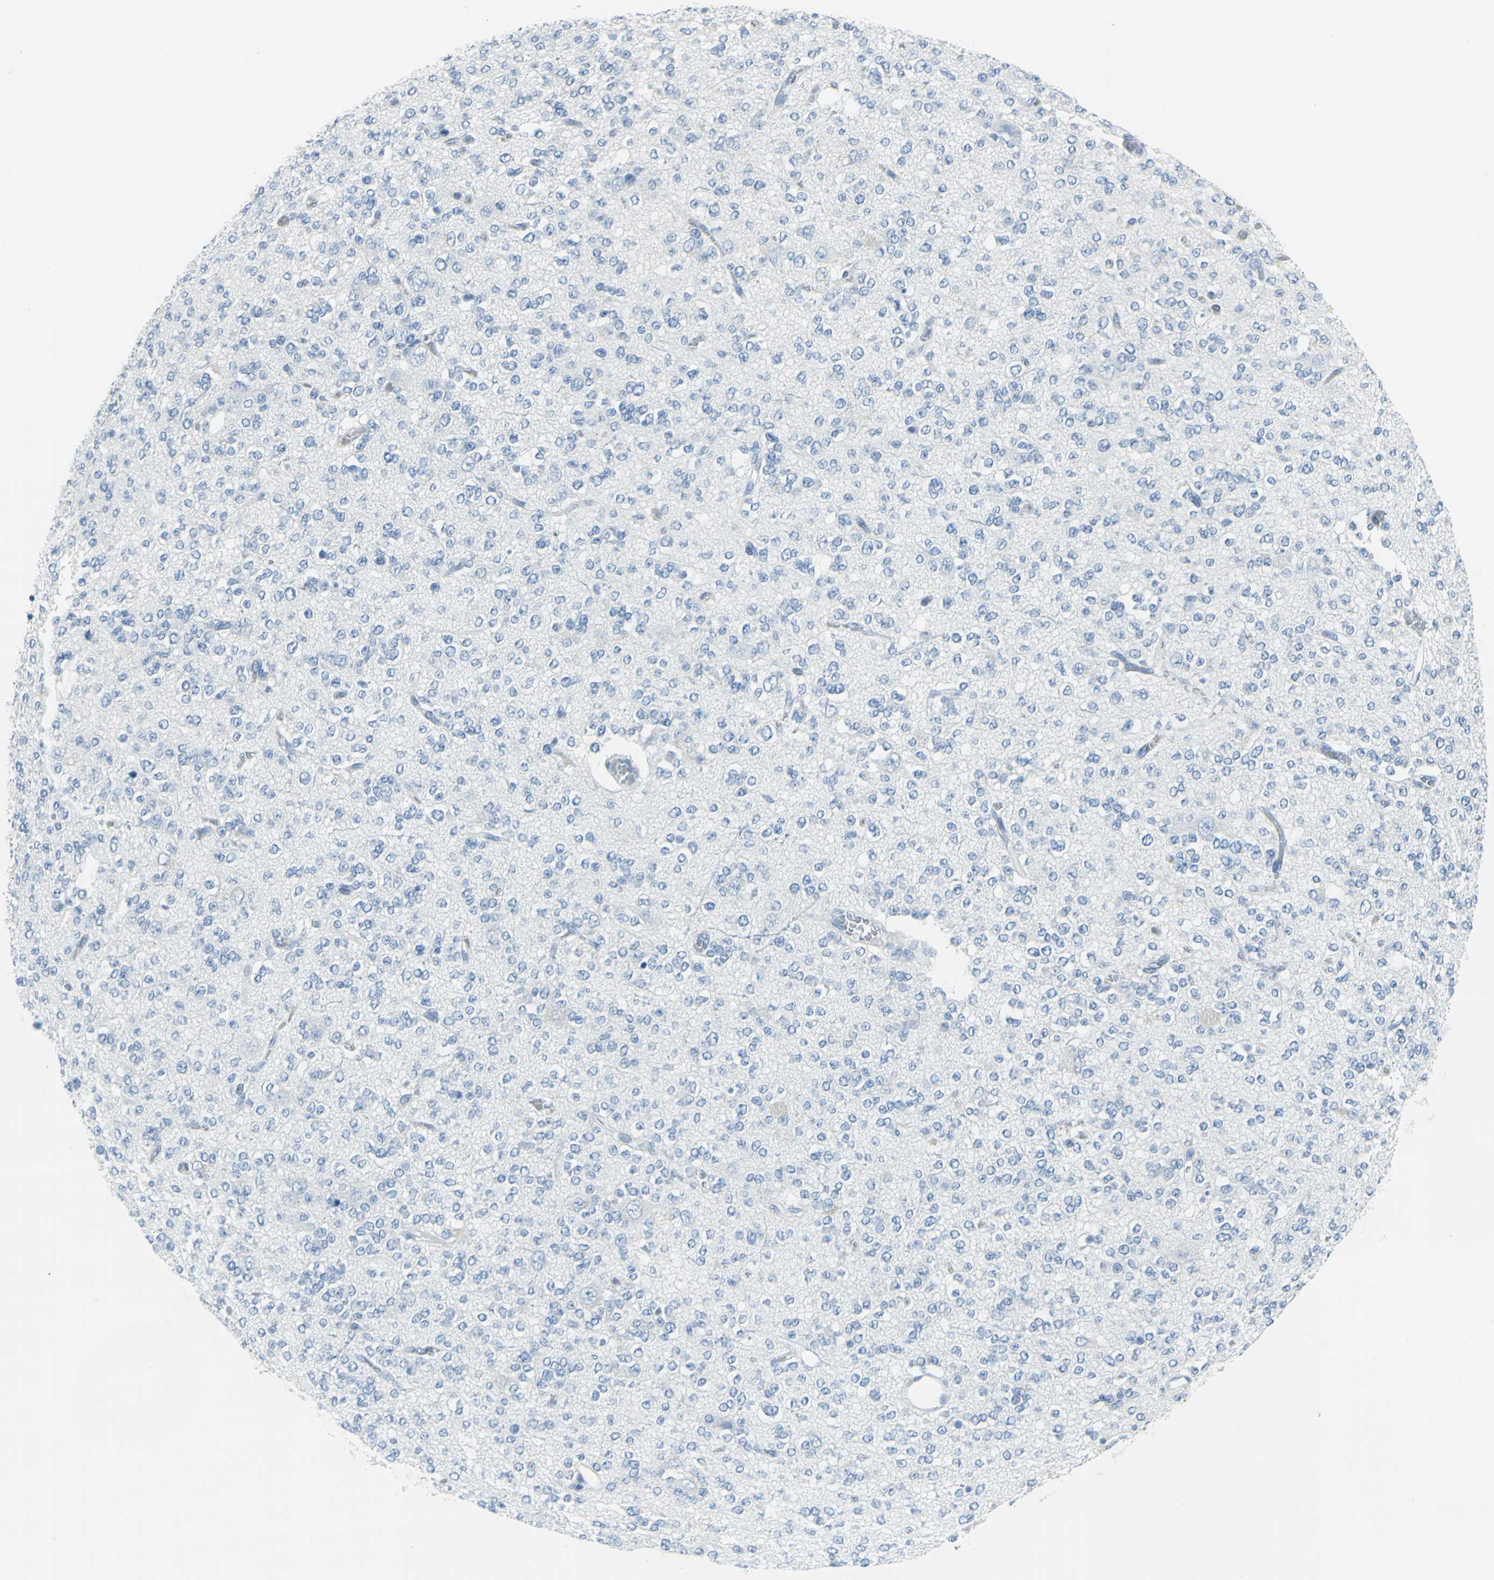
{"staining": {"intensity": "negative", "quantity": "none", "location": "none"}, "tissue": "glioma", "cell_type": "Tumor cells", "image_type": "cancer", "snomed": [{"axis": "morphology", "description": "Glioma, malignant, Low grade"}, {"axis": "topography", "description": "Brain"}], "caption": "This is an immunohistochemistry image of human glioma. There is no expression in tumor cells.", "gene": "CYB5A", "patient": {"sex": "male", "age": 38}}